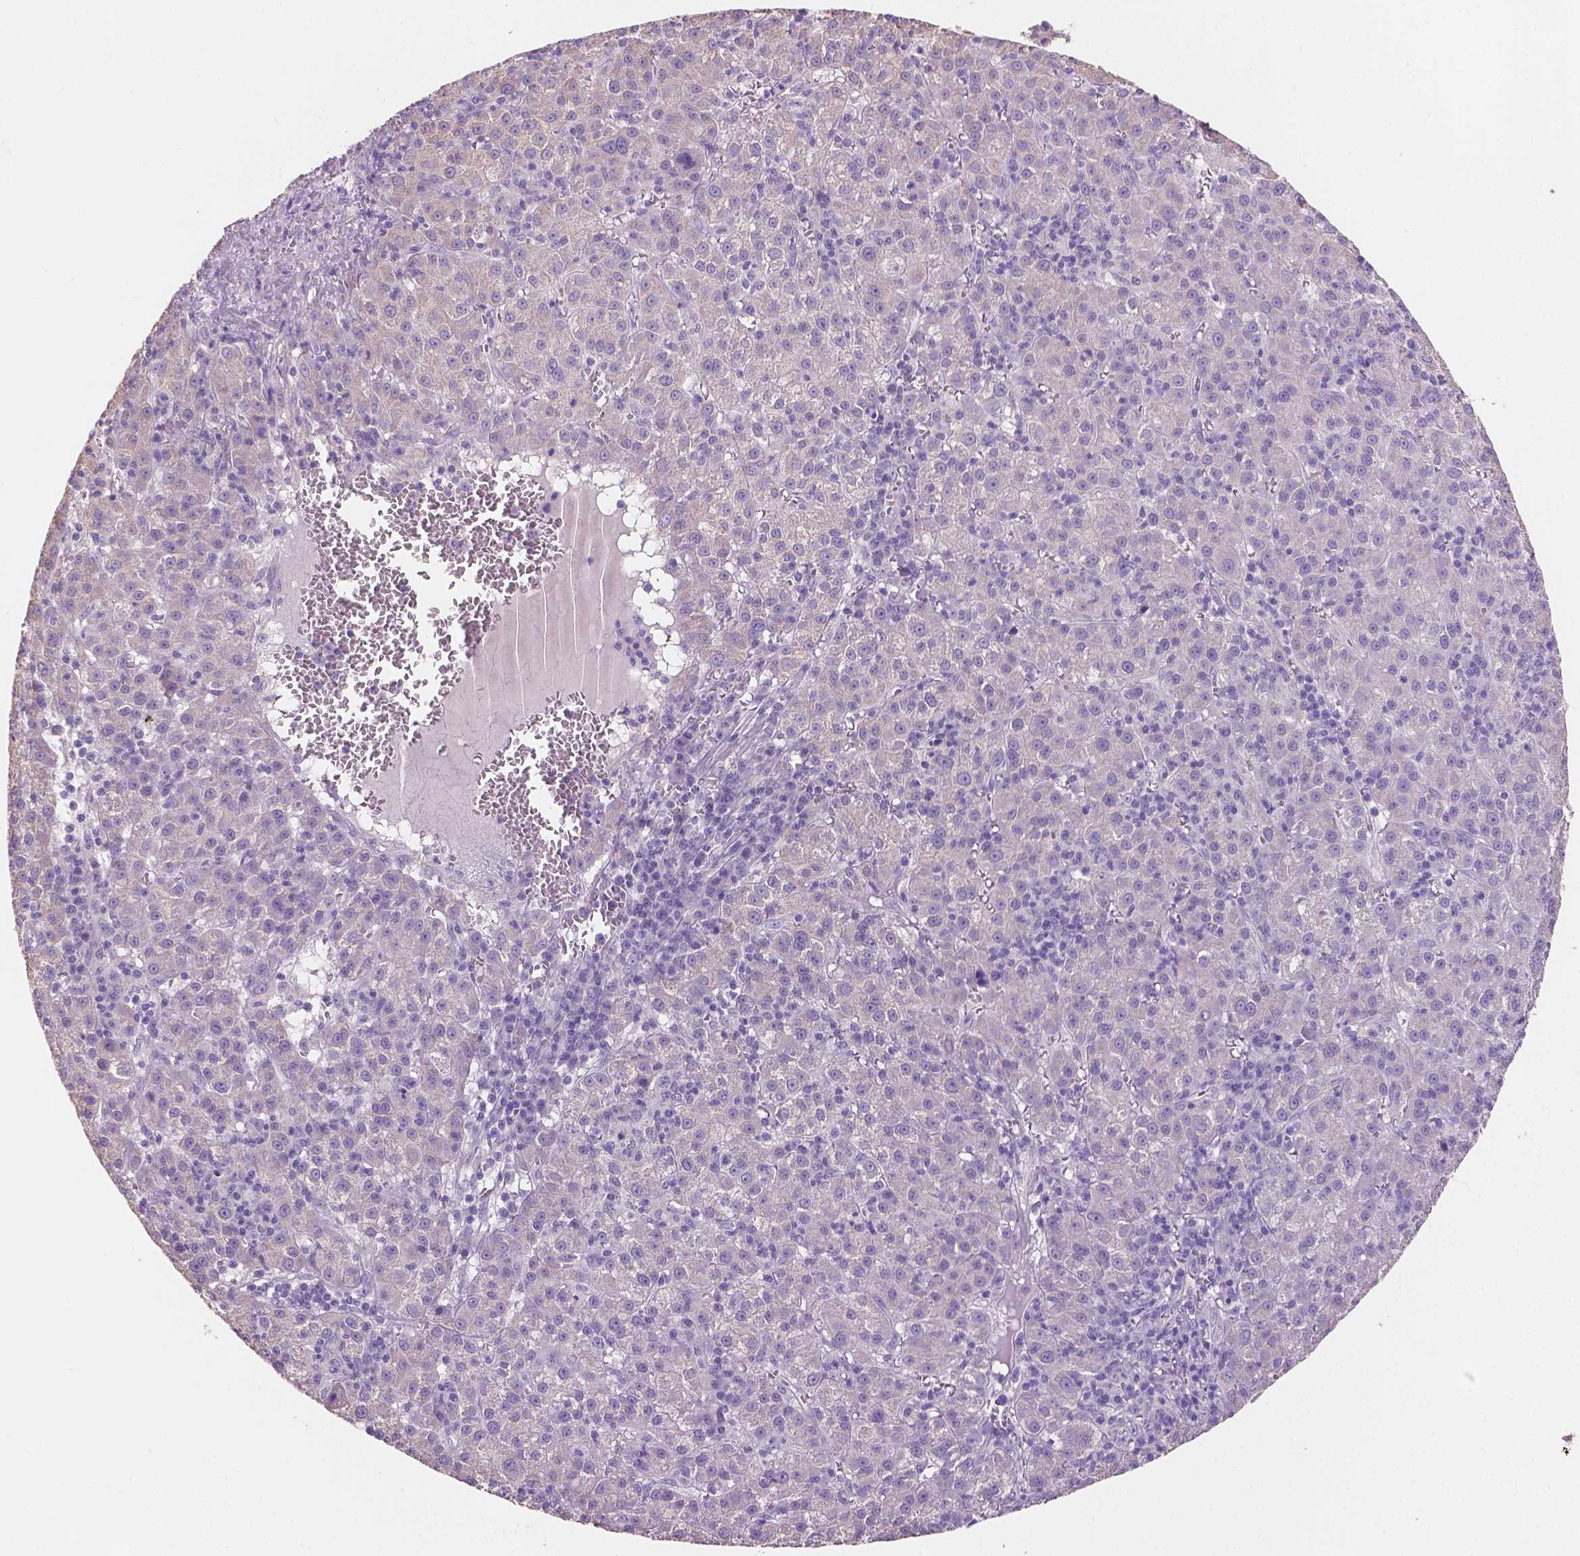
{"staining": {"intensity": "negative", "quantity": "none", "location": "none"}, "tissue": "liver cancer", "cell_type": "Tumor cells", "image_type": "cancer", "snomed": [{"axis": "morphology", "description": "Carcinoma, Hepatocellular, NOS"}, {"axis": "topography", "description": "Liver"}], "caption": "High magnification brightfield microscopy of liver cancer (hepatocellular carcinoma) stained with DAB (3,3'-diaminobenzidine) (brown) and counterstained with hematoxylin (blue): tumor cells show no significant staining.", "gene": "SBSN", "patient": {"sex": "female", "age": 60}}